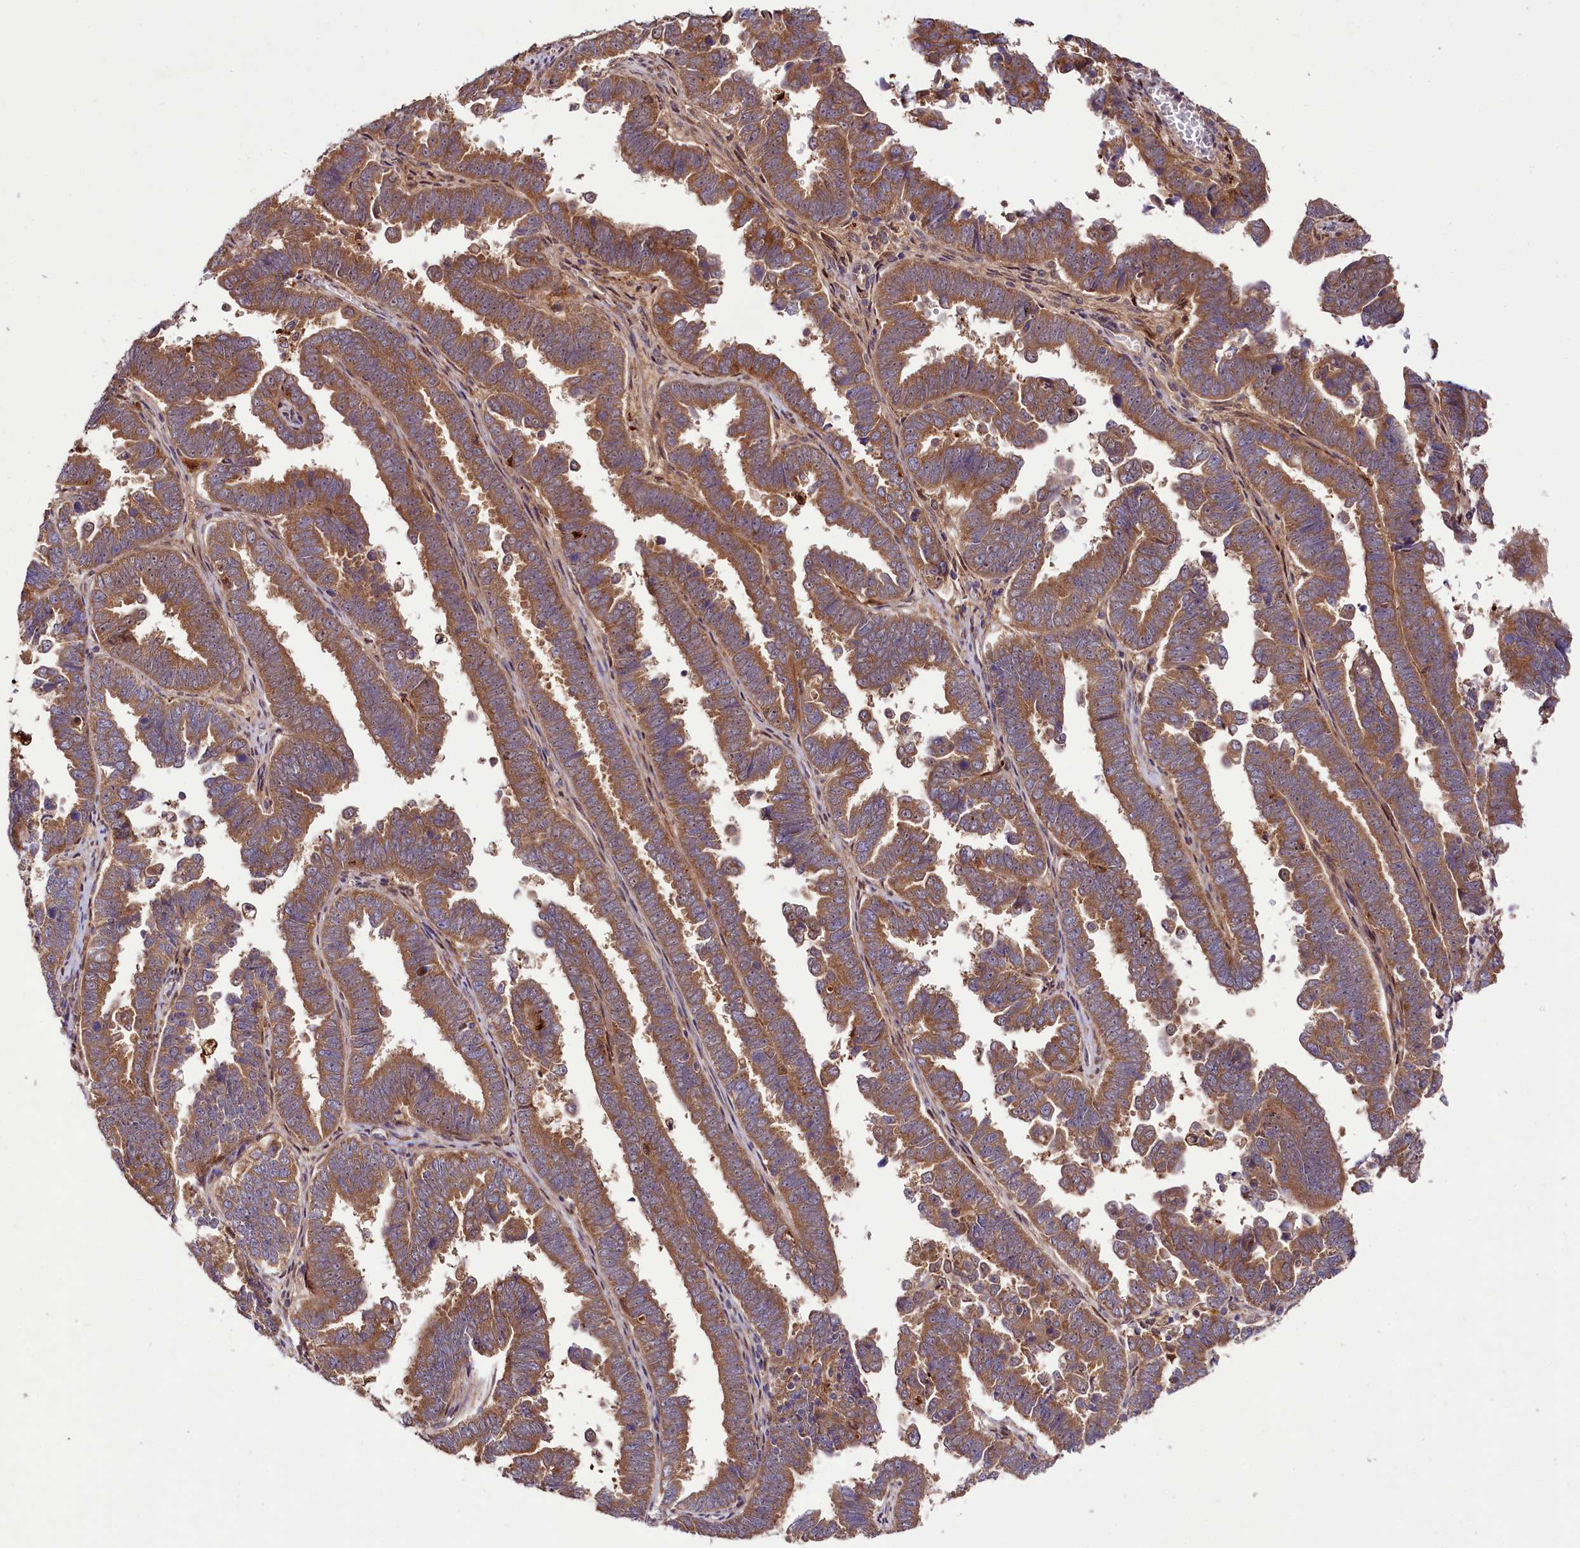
{"staining": {"intensity": "moderate", "quantity": ">75%", "location": "cytoplasmic/membranous"}, "tissue": "endometrial cancer", "cell_type": "Tumor cells", "image_type": "cancer", "snomed": [{"axis": "morphology", "description": "Adenocarcinoma, NOS"}, {"axis": "topography", "description": "Endometrium"}], "caption": "A brown stain shows moderate cytoplasmic/membranous positivity of a protein in human endometrial cancer (adenocarcinoma) tumor cells.", "gene": "NAA25", "patient": {"sex": "female", "age": 75}}